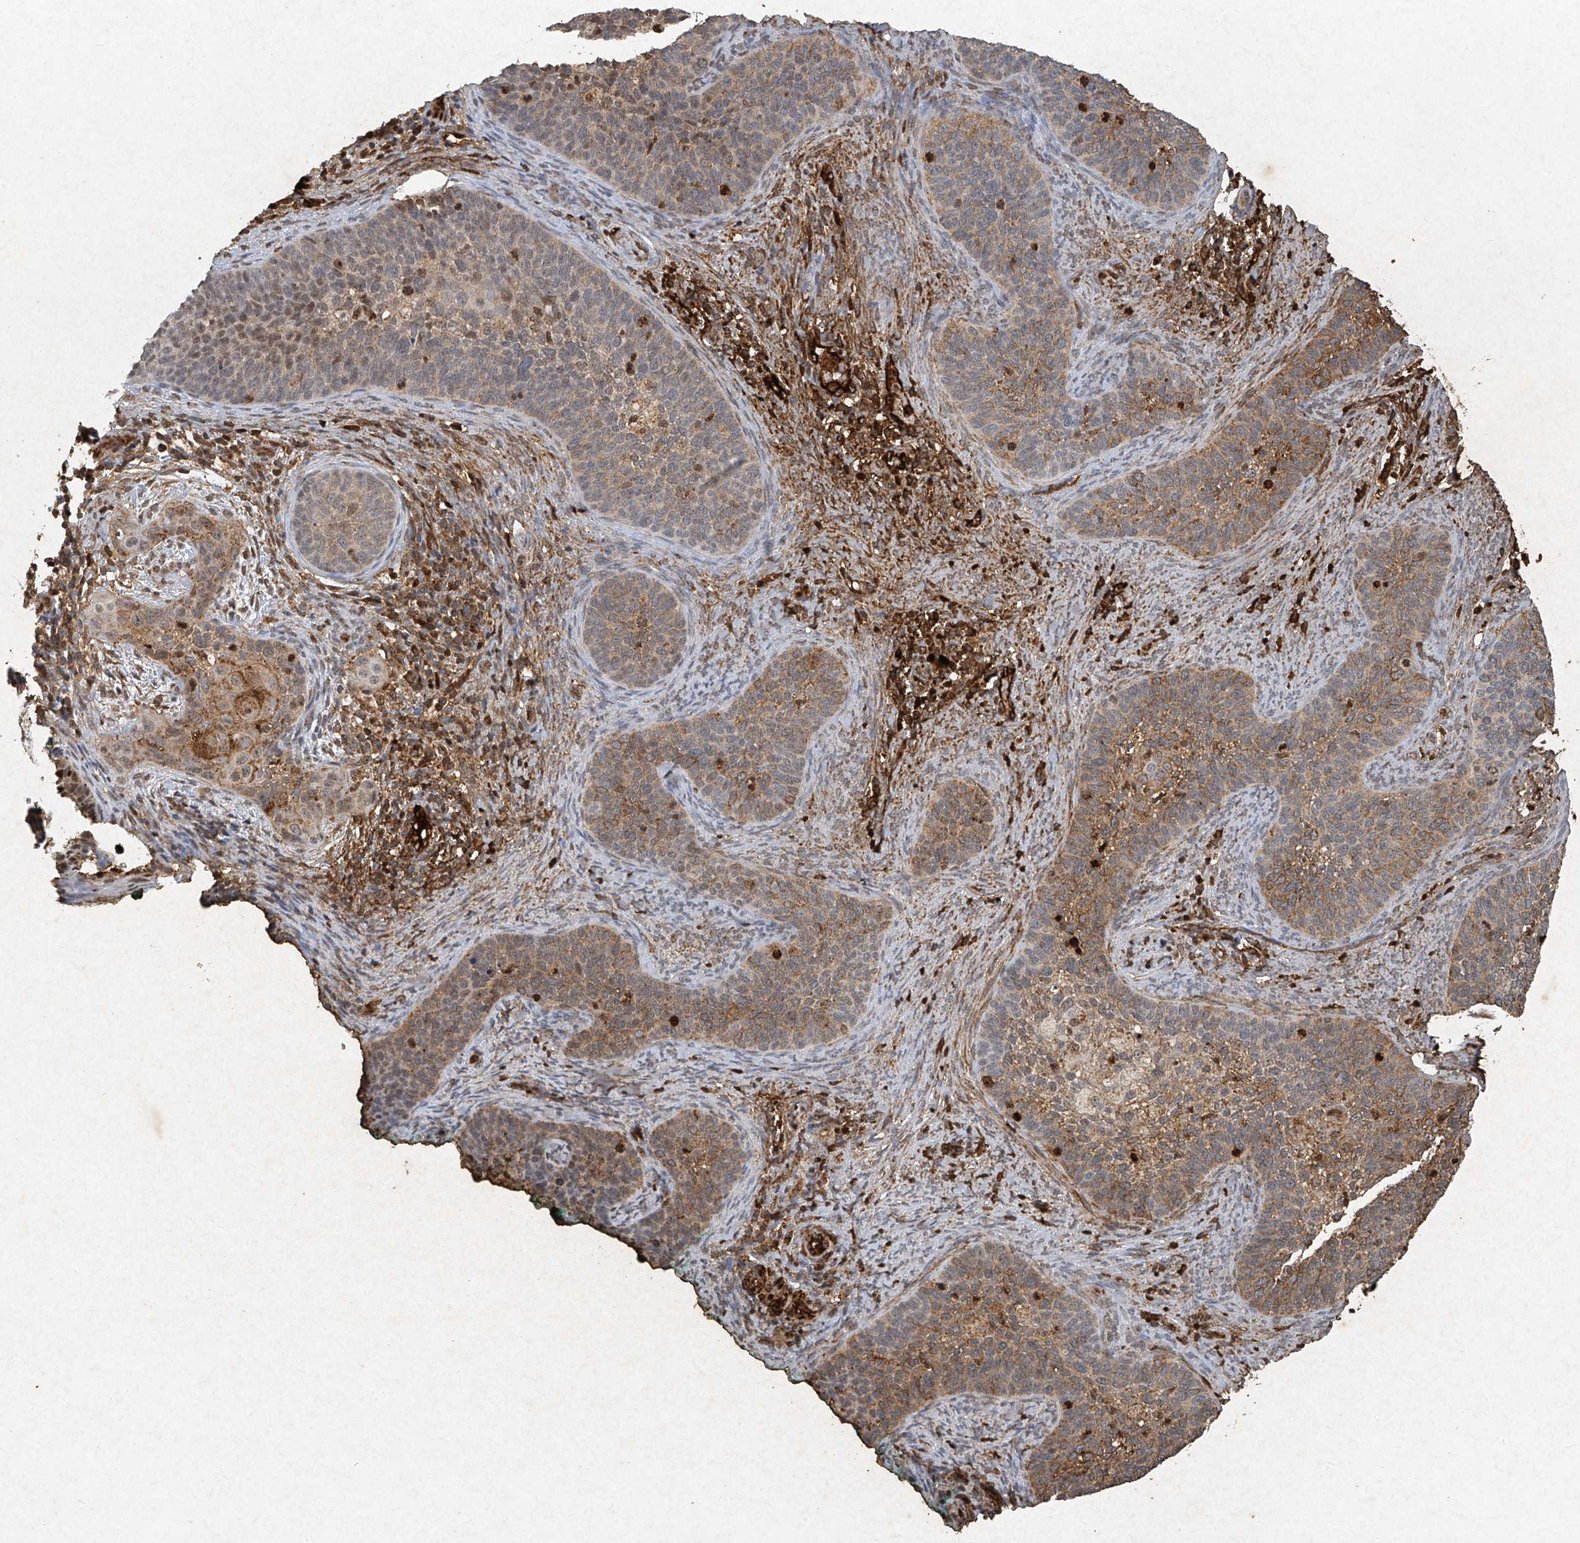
{"staining": {"intensity": "weak", "quantity": ">75%", "location": "cytoplasmic/membranous"}, "tissue": "cervical cancer", "cell_type": "Tumor cells", "image_type": "cancer", "snomed": [{"axis": "morphology", "description": "Squamous cell carcinoma, NOS"}, {"axis": "topography", "description": "Cervix"}], "caption": "Immunohistochemistry histopathology image of neoplastic tissue: human cervical cancer (squamous cell carcinoma) stained using IHC demonstrates low levels of weak protein expression localized specifically in the cytoplasmic/membranous of tumor cells, appearing as a cytoplasmic/membranous brown color.", "gene": "ATRIP", "patient": {"sex": "female", "age": 33}}